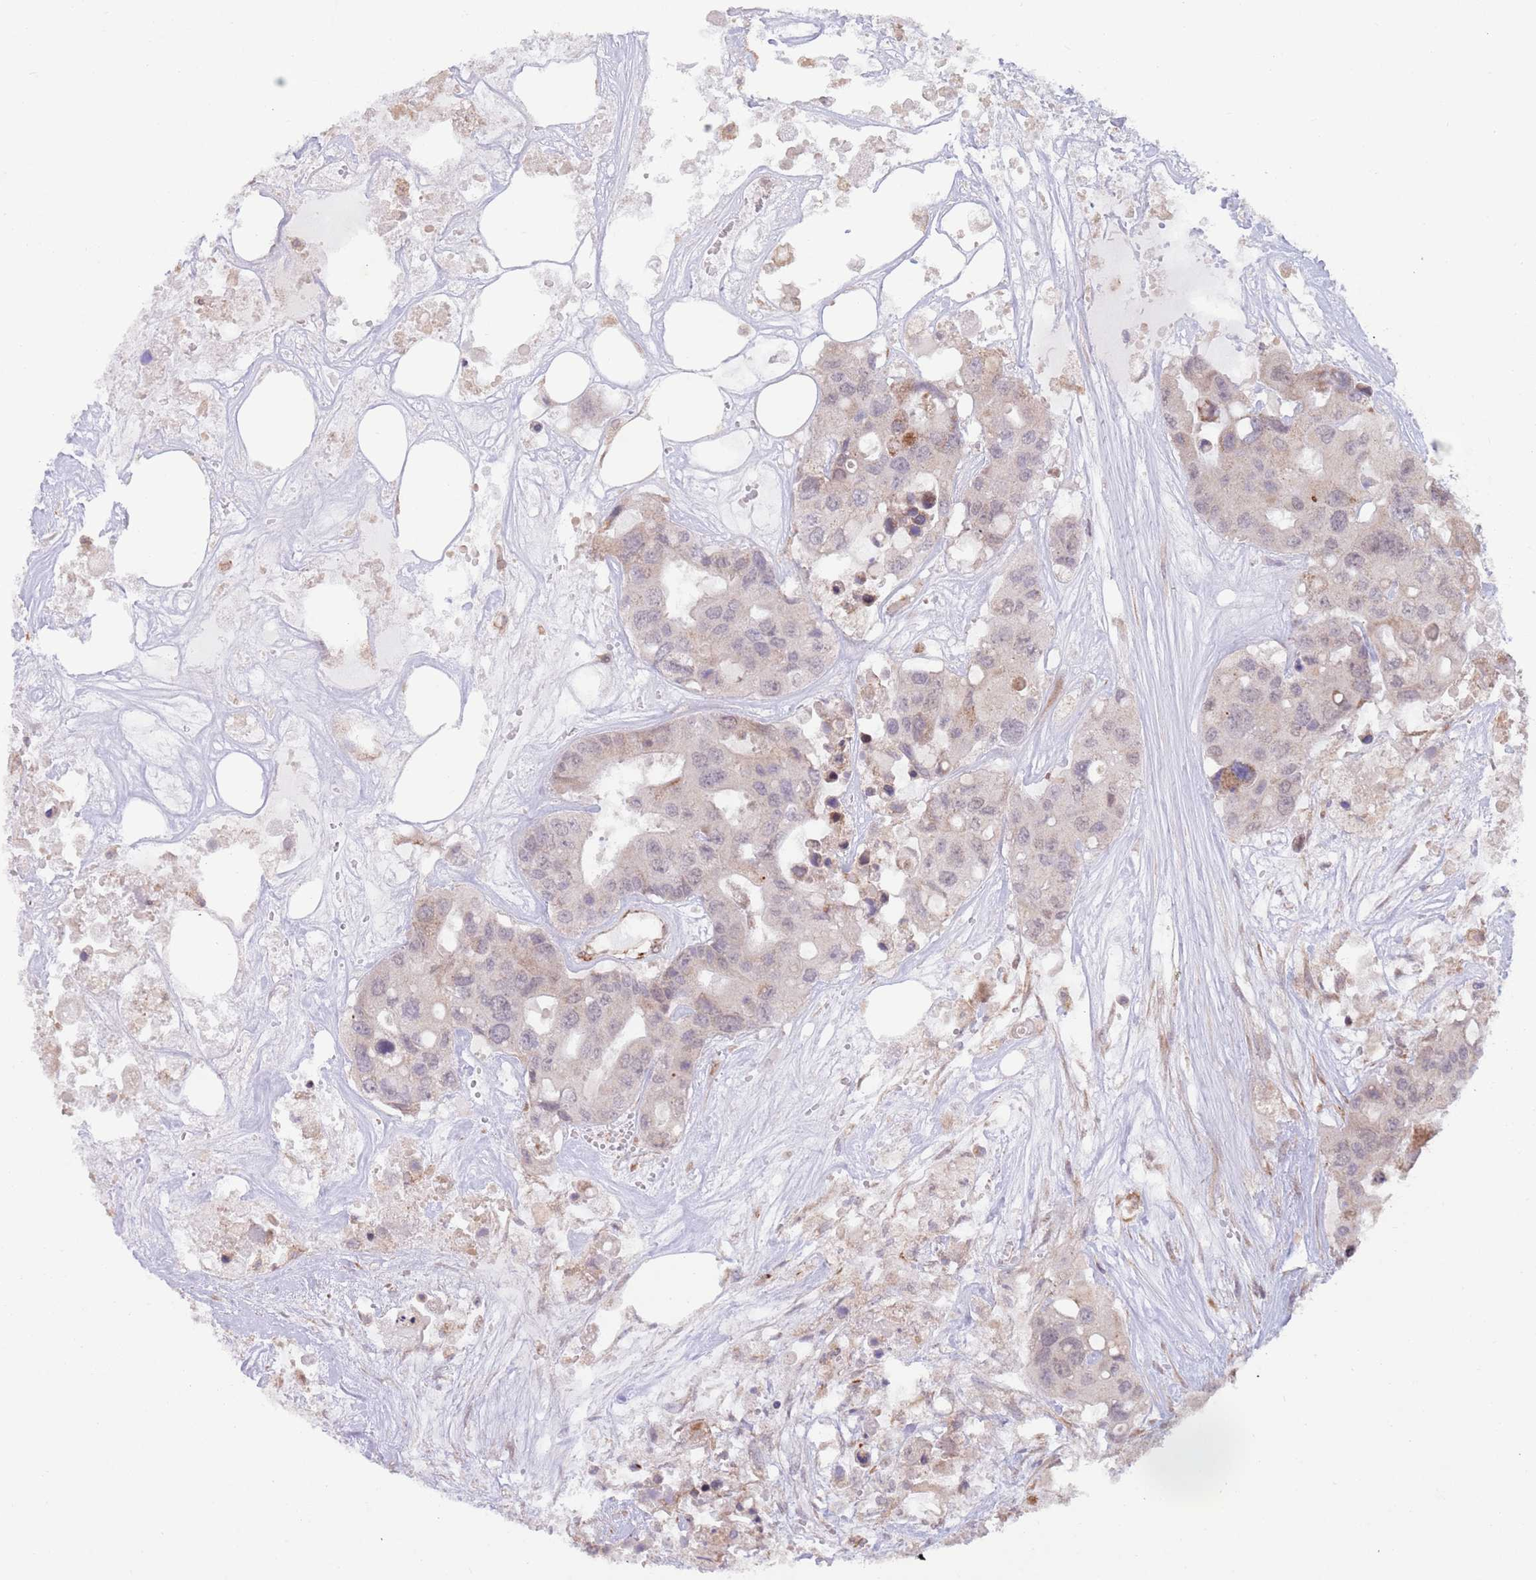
{"staining": {"intensity": "negative", "quantity": "none", "location": "none"}, "tissue": "colorectal cancer", "cell_type": "Tumor cells", "image_type": "cancer", "snomed": [{"axis": "morphology", "description": "Adenocarcinoma, NOS"}, {"axis": "topography", "description": "Colon"}], "caption": "The immunohistochemistry photomicrograph has no significant positivity in tumor cells of adenocarcinoma (colorectal) tissue.", "gene": "CHD9", "patient": {"sex": "male", "age": 77}}